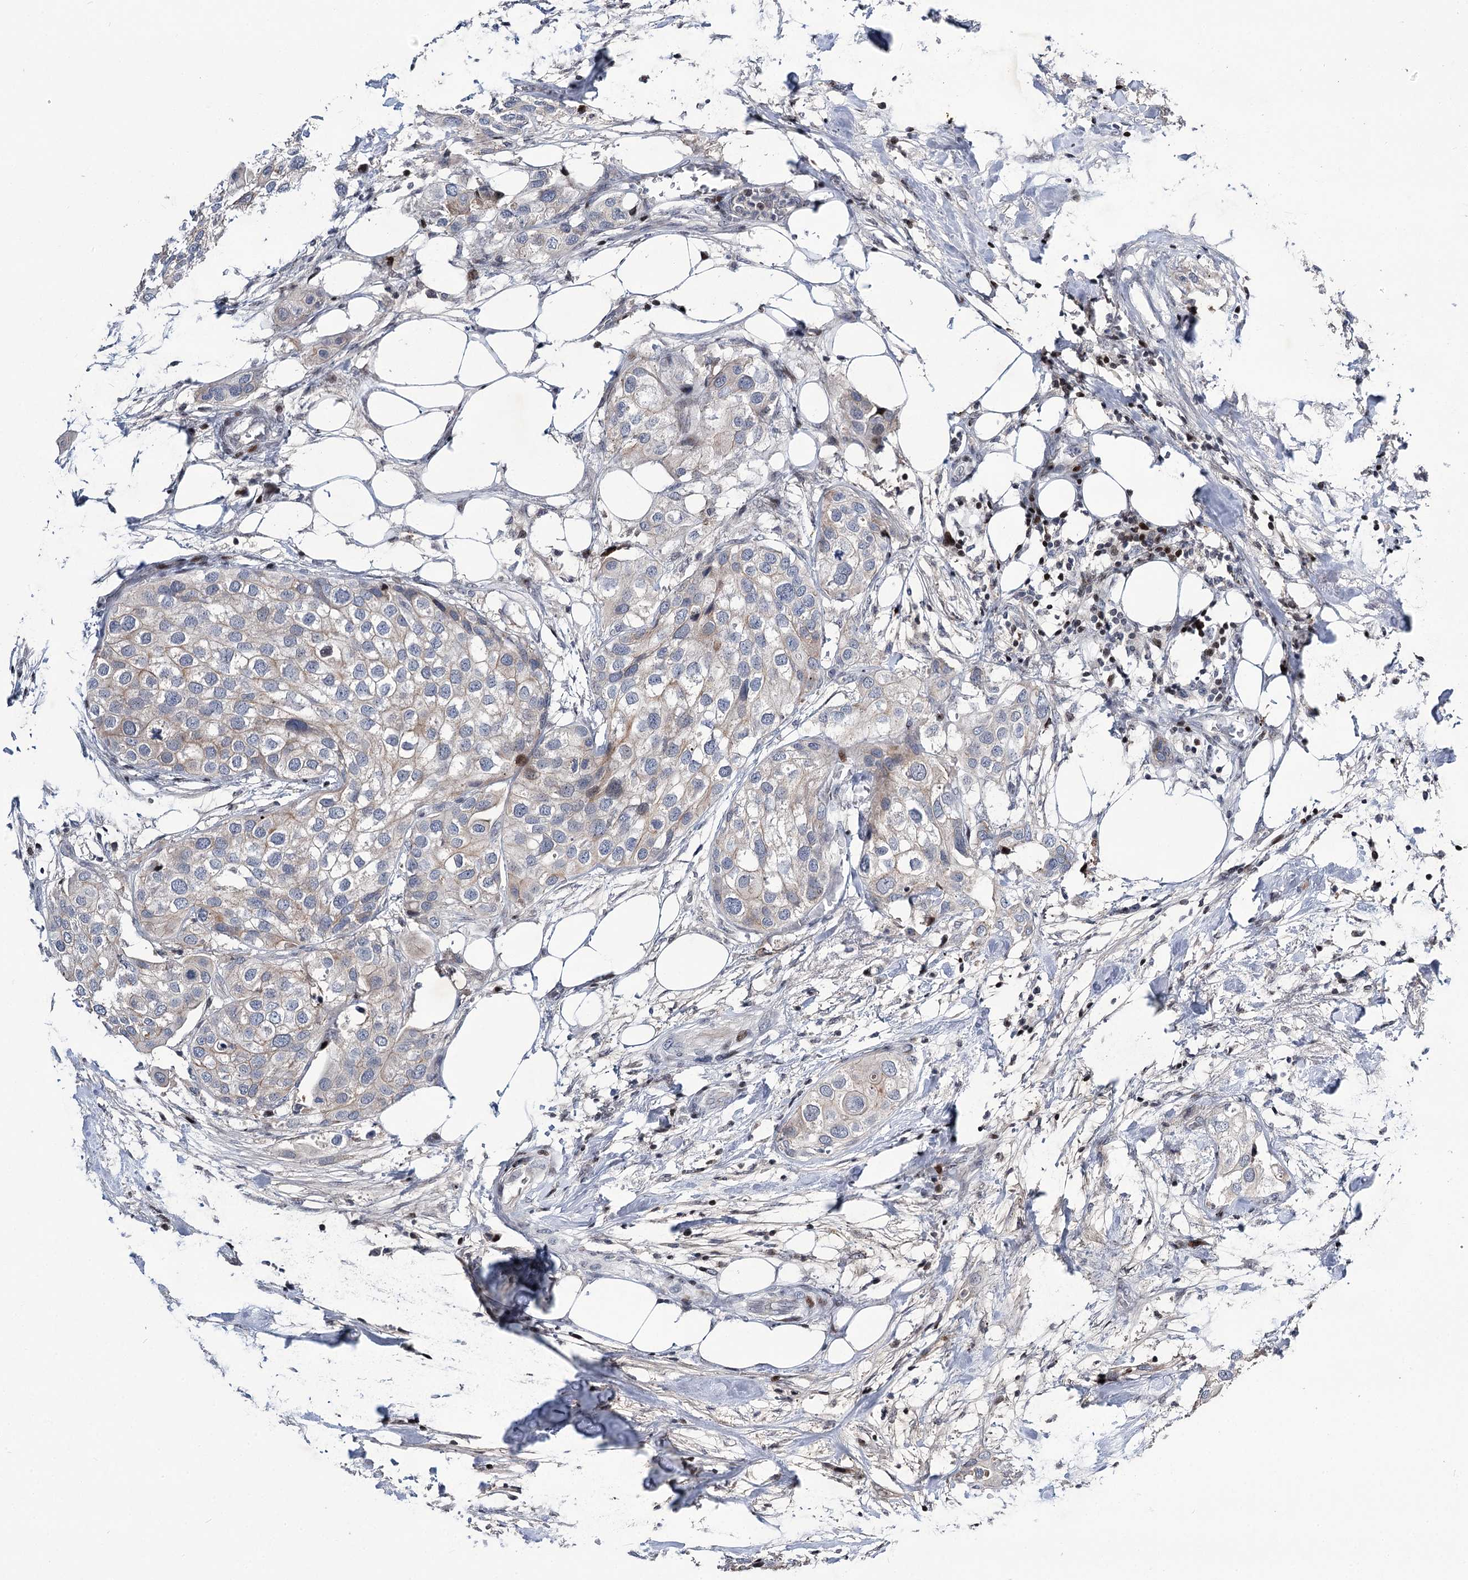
{"staining": {"intensity": "negative", "quantity": "none", "location": "none"}, "tissue": "urothelial cancer", "cell_type": "Tumor cells", "image_type": "cancer", "snomed": [{"axis": "morphology", "description": "Urothelial carcinoma, High grade"}, {"axis": "topography", "description": "Urinary bladder"}], "caption": "Tumor cells are negative for protein expression in human high-grade urothelial carcinoma.", "gene": "ITFG2", "patient": {"sex": "male", "age": 64}}